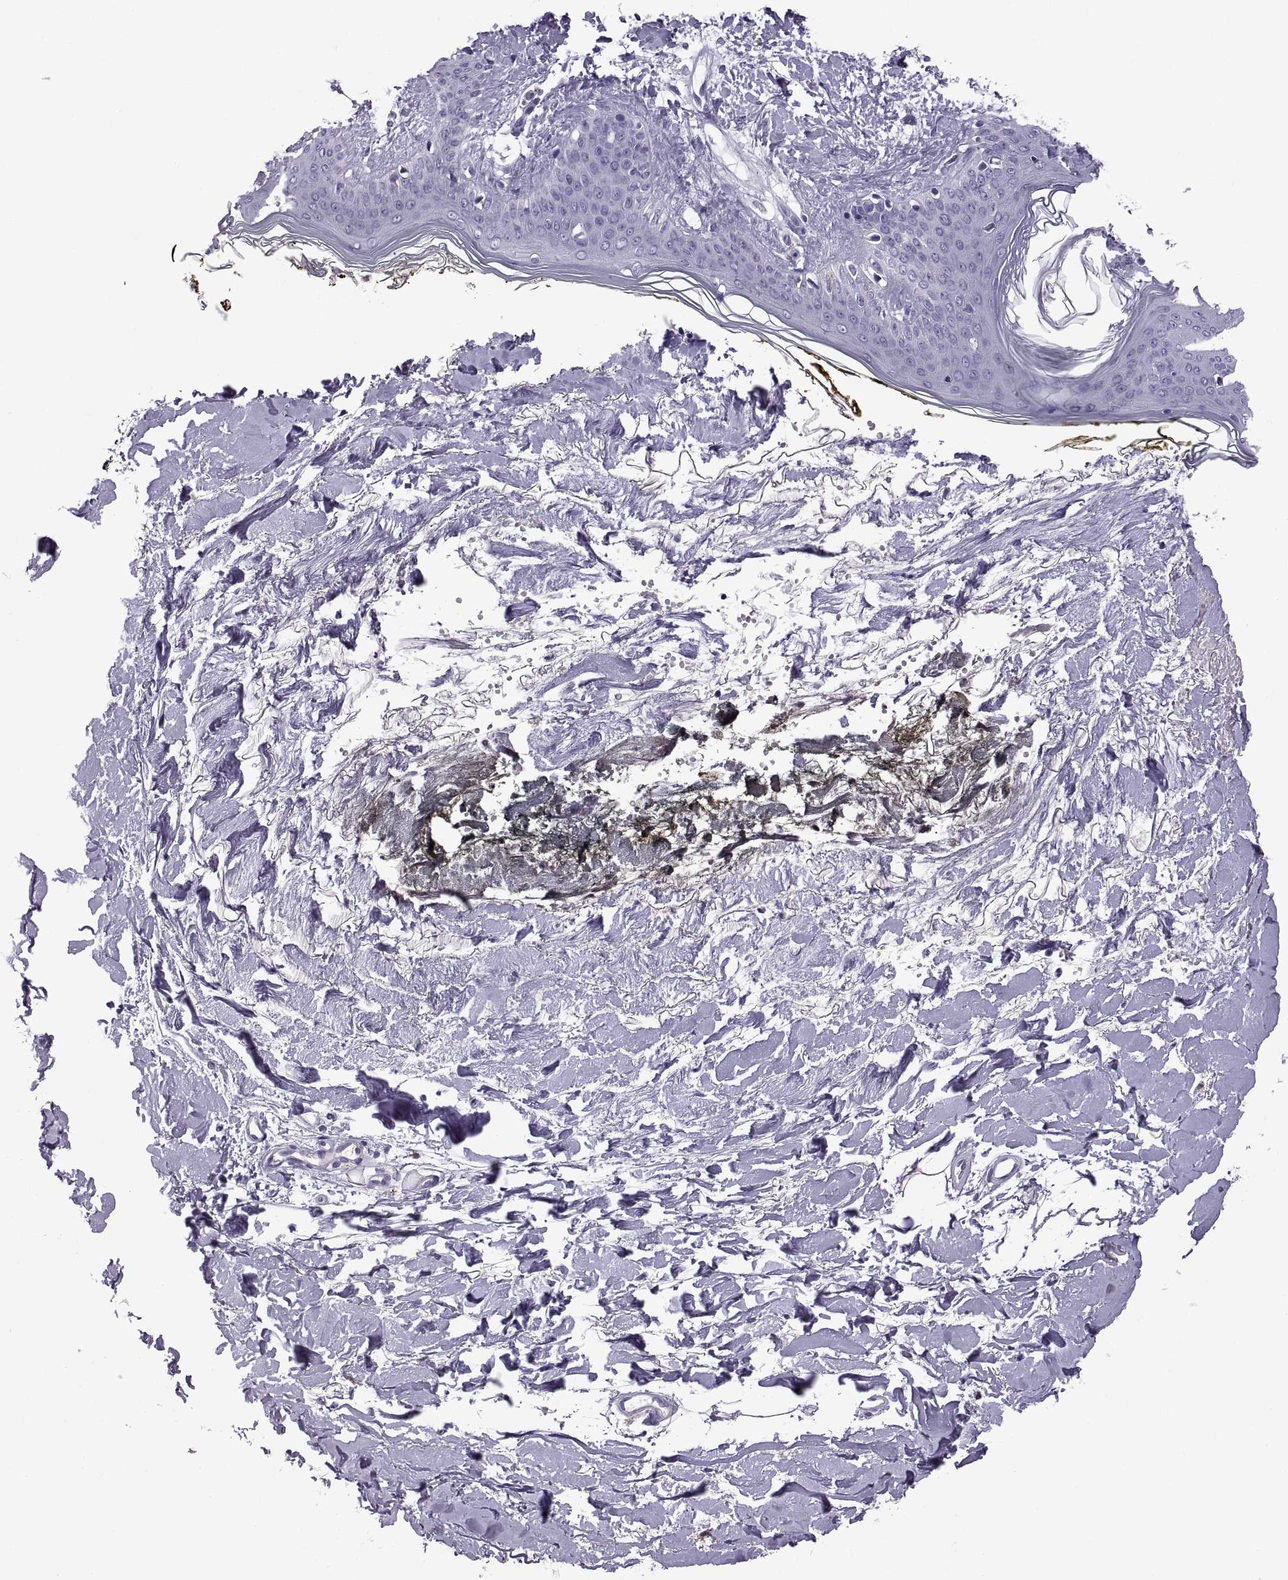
{"staining": {"intensity": "negative", "quantity": "none", "location": "none"}, "tissue": "skin", "cell_type": "Fibroblasts", "image_type": "normal", "snomed": [{"axis": "morphology", "description": "Normal tissue, NOS"}, {"axis": "topography", "description": "Skin"}], "caption": "This is a photomicrograph of immunohistochemistry staining of benign skin, which shows no staining in fibroblasts.", "gene": "MAGEB18", "patient": {"sex": "female", "age": 34}}